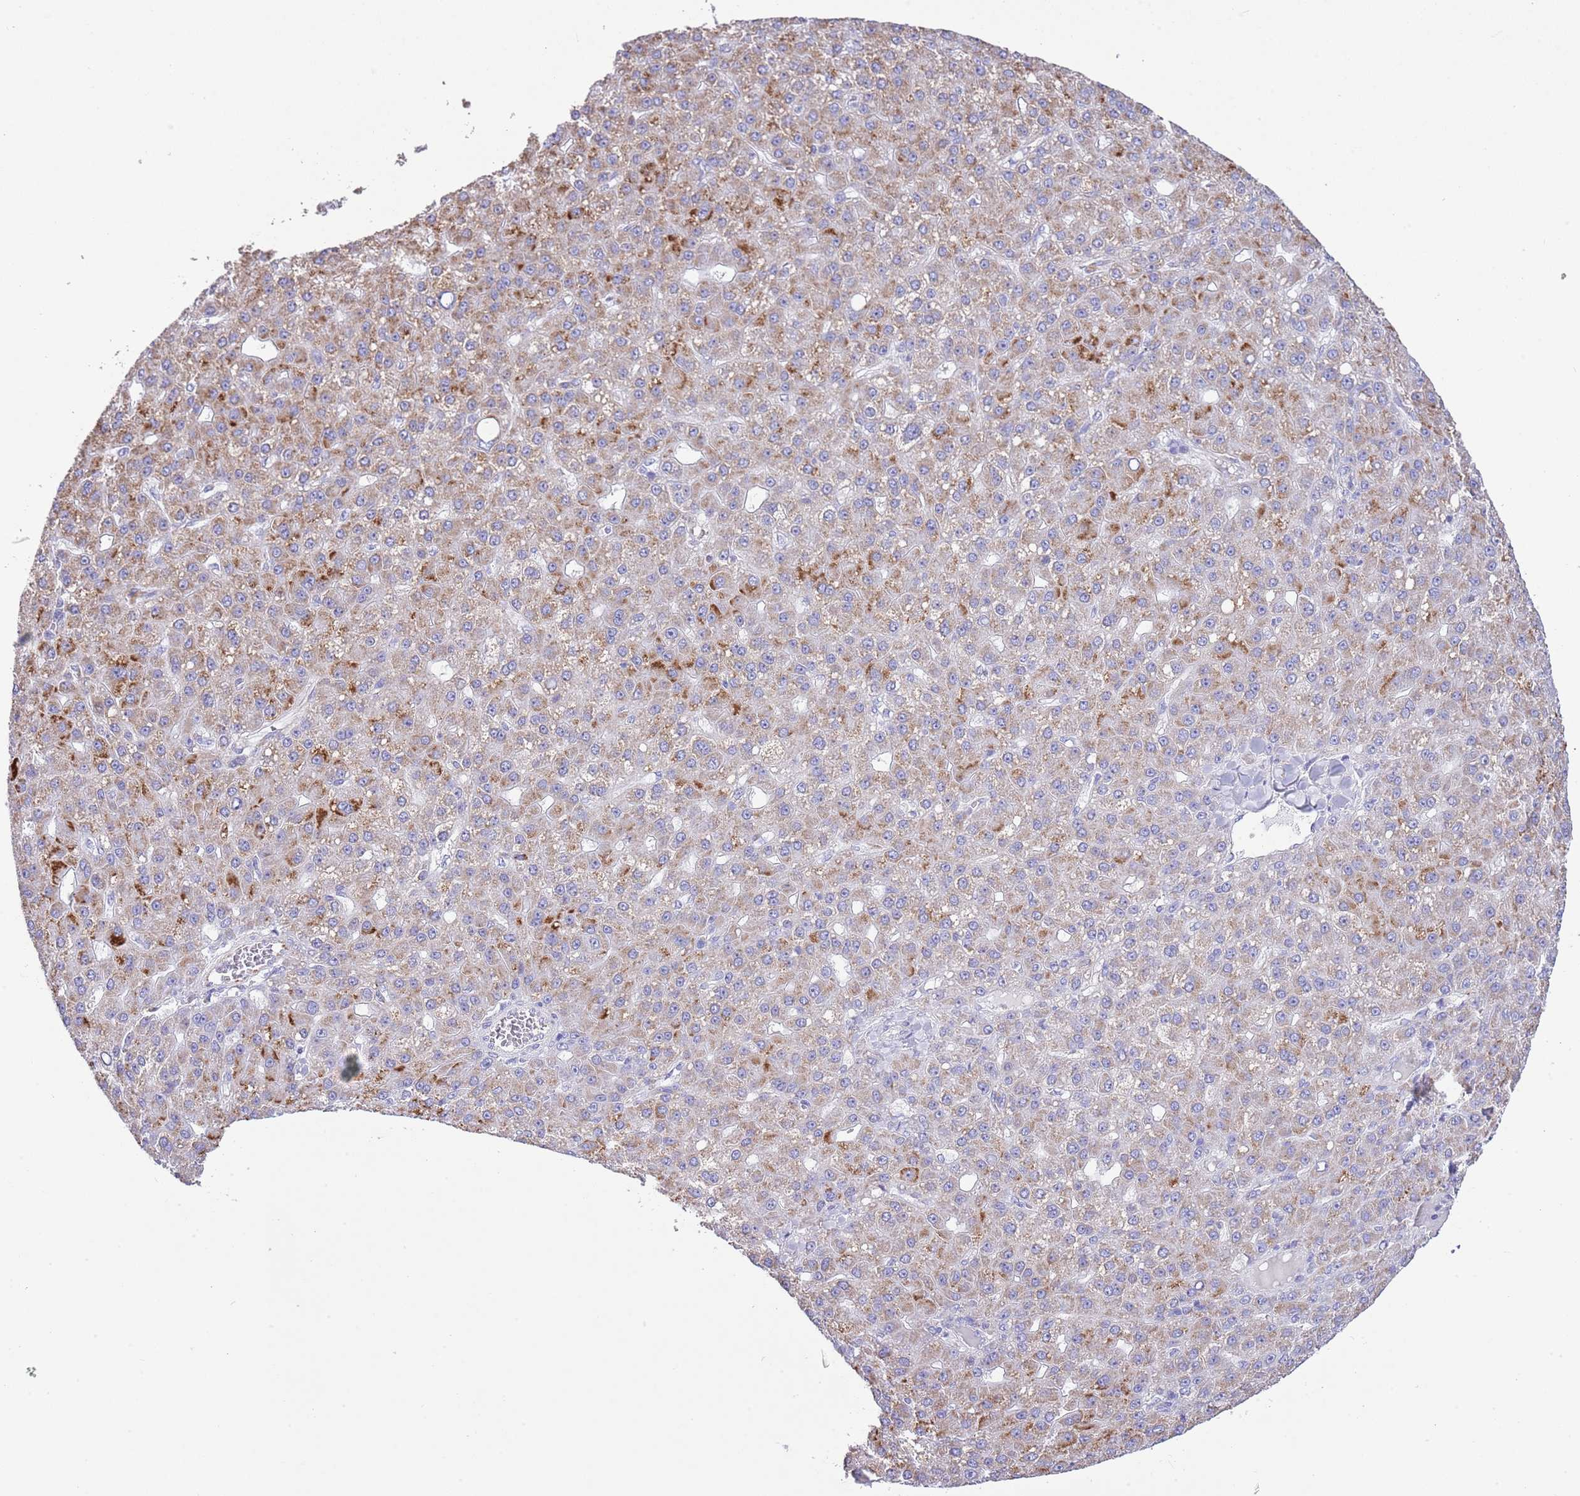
{"staining": {"intensity": "strong", "quantity": "<25%", "location": "cytoplasmic/membranous"}, "tissue": "liver cancer", "cell_type": "Tumor cells", "image_type": "cancer", "snomed": [{"axis": "morphology", "description": "Carcinoma, Hepatocellular, NOS"}, {"axis": "topography", "description": "Liver"}], "caption": "IHC of liver cancer (hepatocellular carcinoma) exhibits medium levels of strong cytoplasmic/membranous positivity in approximately <25% of tumor cells.", "gene": "TEKTIP1", "patient": {"sex": "male", "age": 67}}